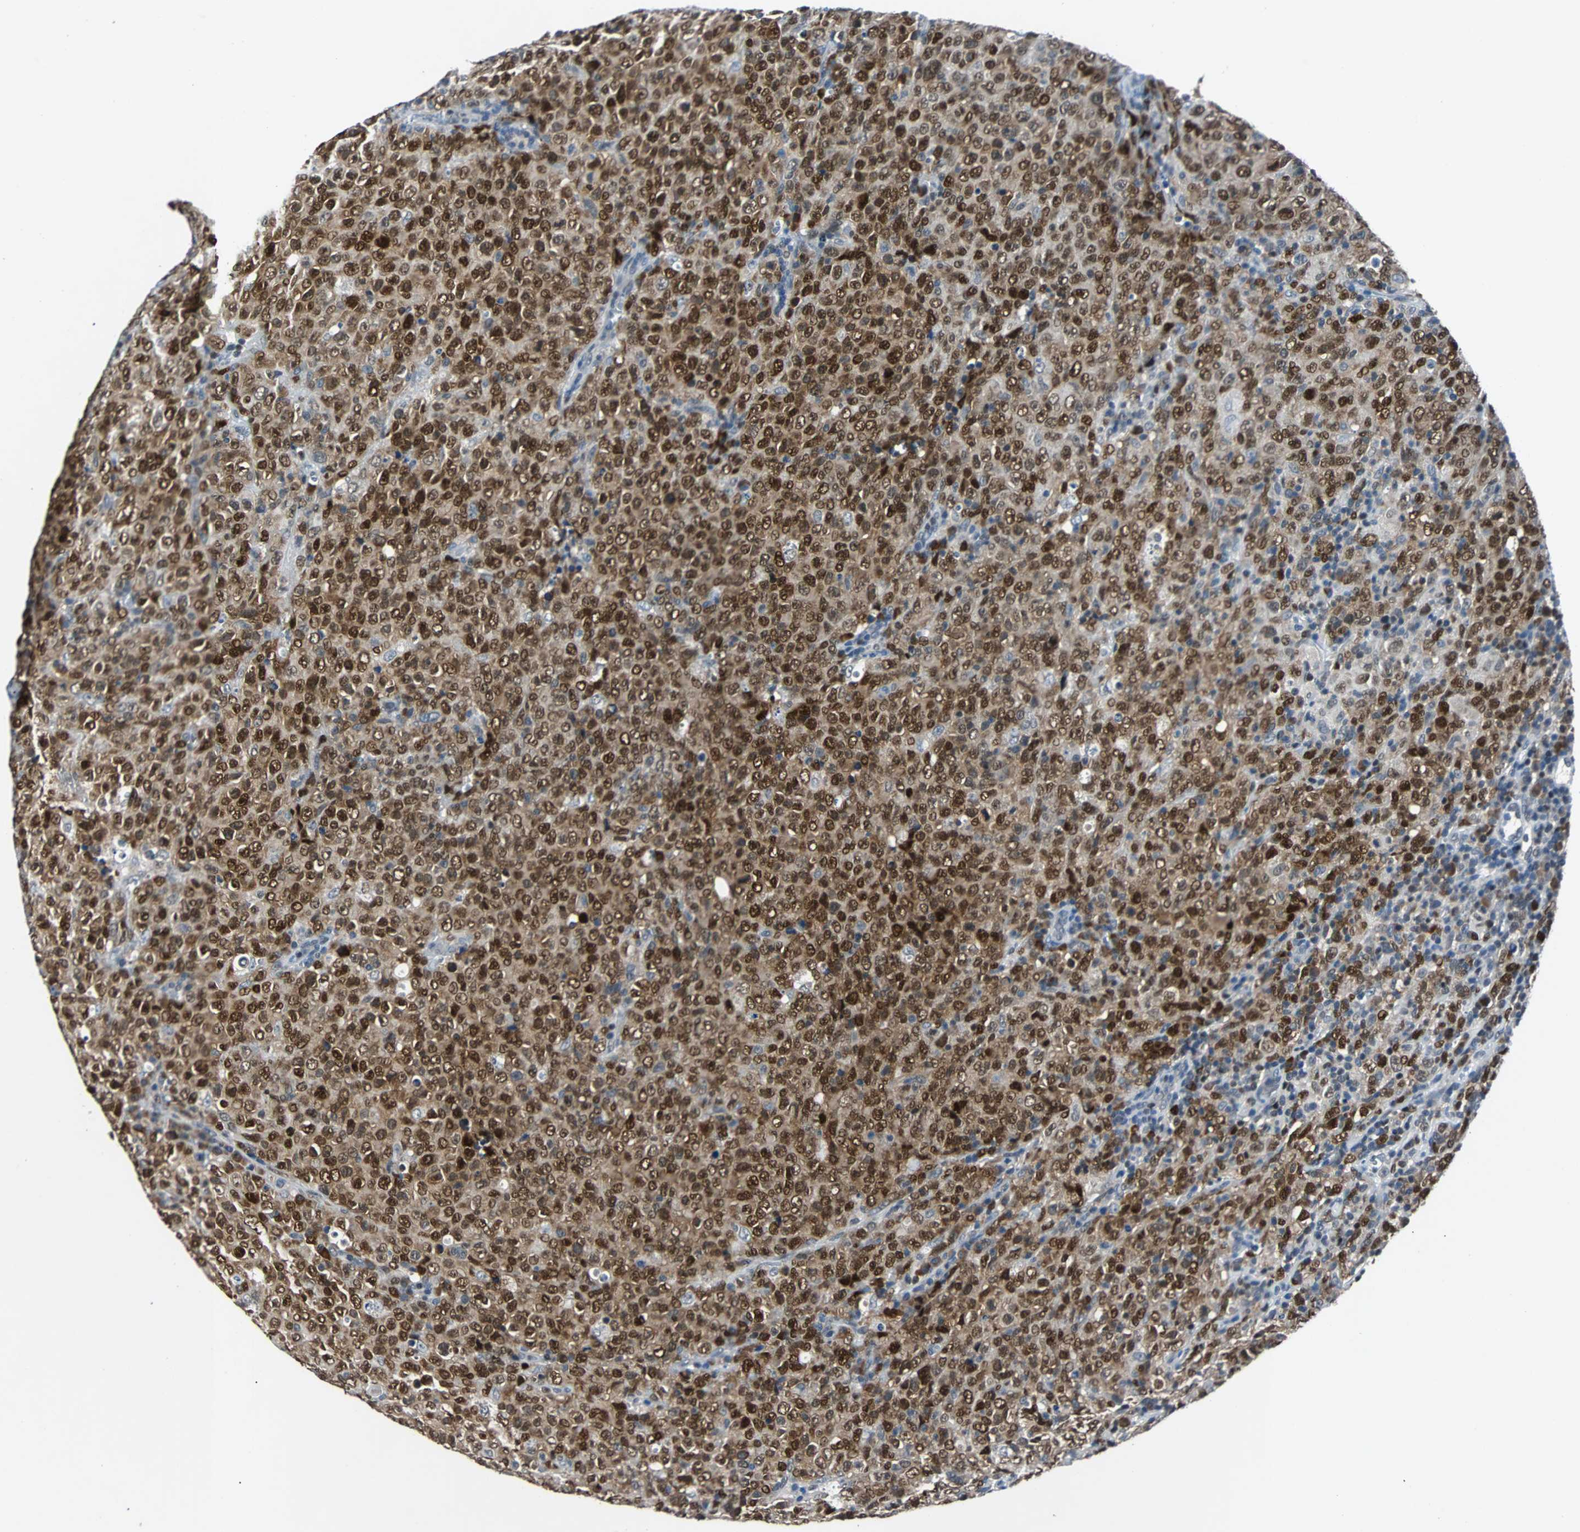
{"staining": {"intensity": "strong", "quantity": ">75%", "location": "cytoplasmic/membranous,nuclear"}, "tissue": "lymphoma", "cell_type": "Tumor cells", "image_type": "cancer", "snomed": [{"axis": "morphology", "description": "Malignant lymphoma, non-Hodgkin's type, High grade"}, {"axis": "topography", "description": "Tonsil"}], "caption": "Malignant lymphoma, non-Hodgkin's type (high-grade) stained with a protein marker shows strong staining in tumor cells.", "gene": "USP28", "patient": {"sex": "female", "age": 36}}